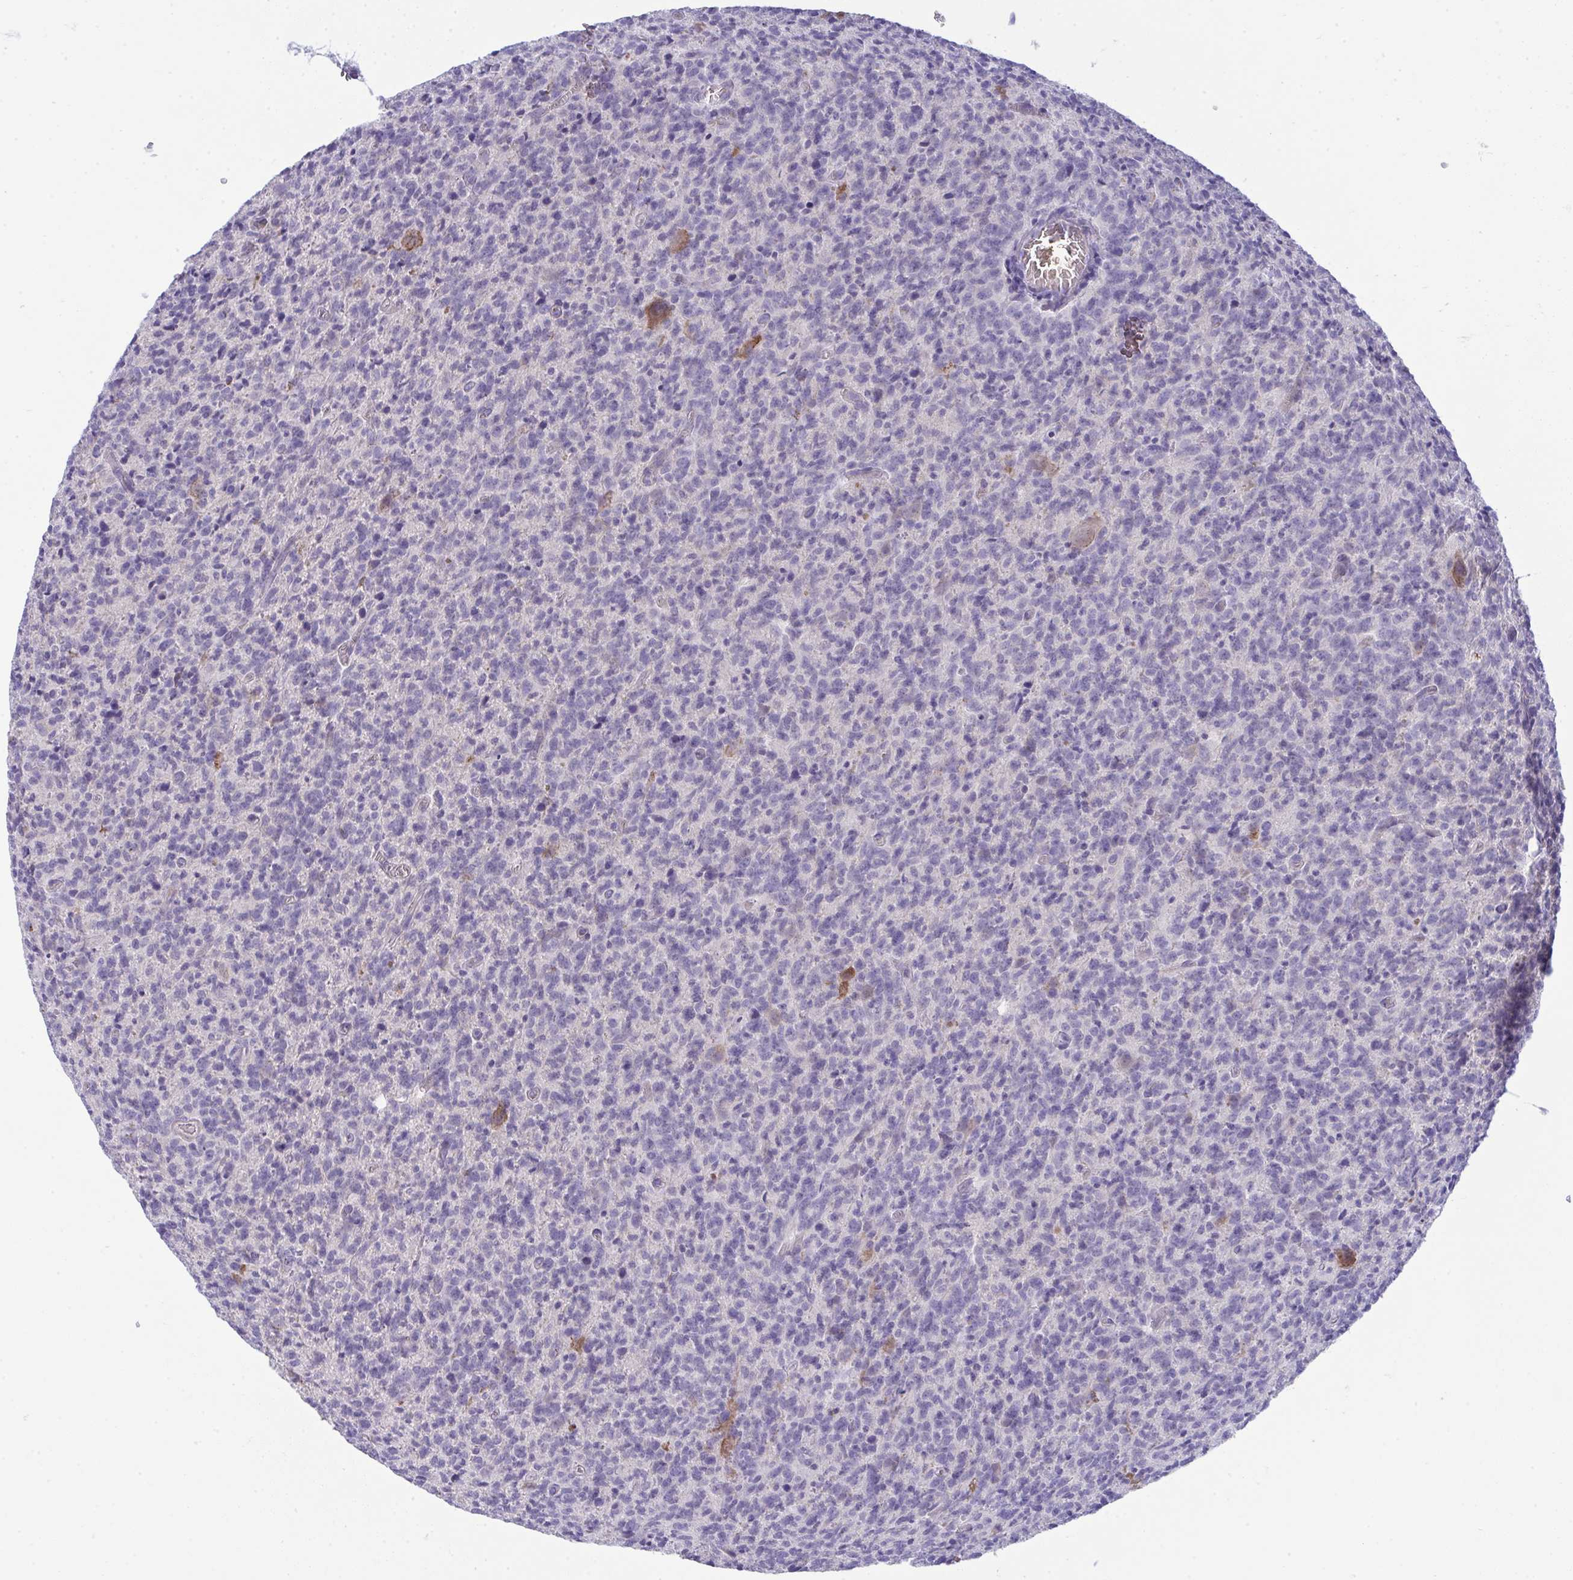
{"staining": {"intensity": "negative", "quantity": "none", "location": "none"}, "tissue": "glioma", "cell_type": "Tumor cells", "image_type": "cancer", "snomed": [{"axis": "morphology", "description": "Glioma, malignant, High grade"}, {"axis": "topography", "description": "Brain"}], "caption": "IHC micrograph of human glioma stained for a protein (brown), which displays no positivity in tumor cells. Brightfield microscopy of IHC stained with DAB (brown) and hematoxylin (blue), captured at high magnification.", "gene": "SPTB", "patient": {"sex": "male", "age": 76}}